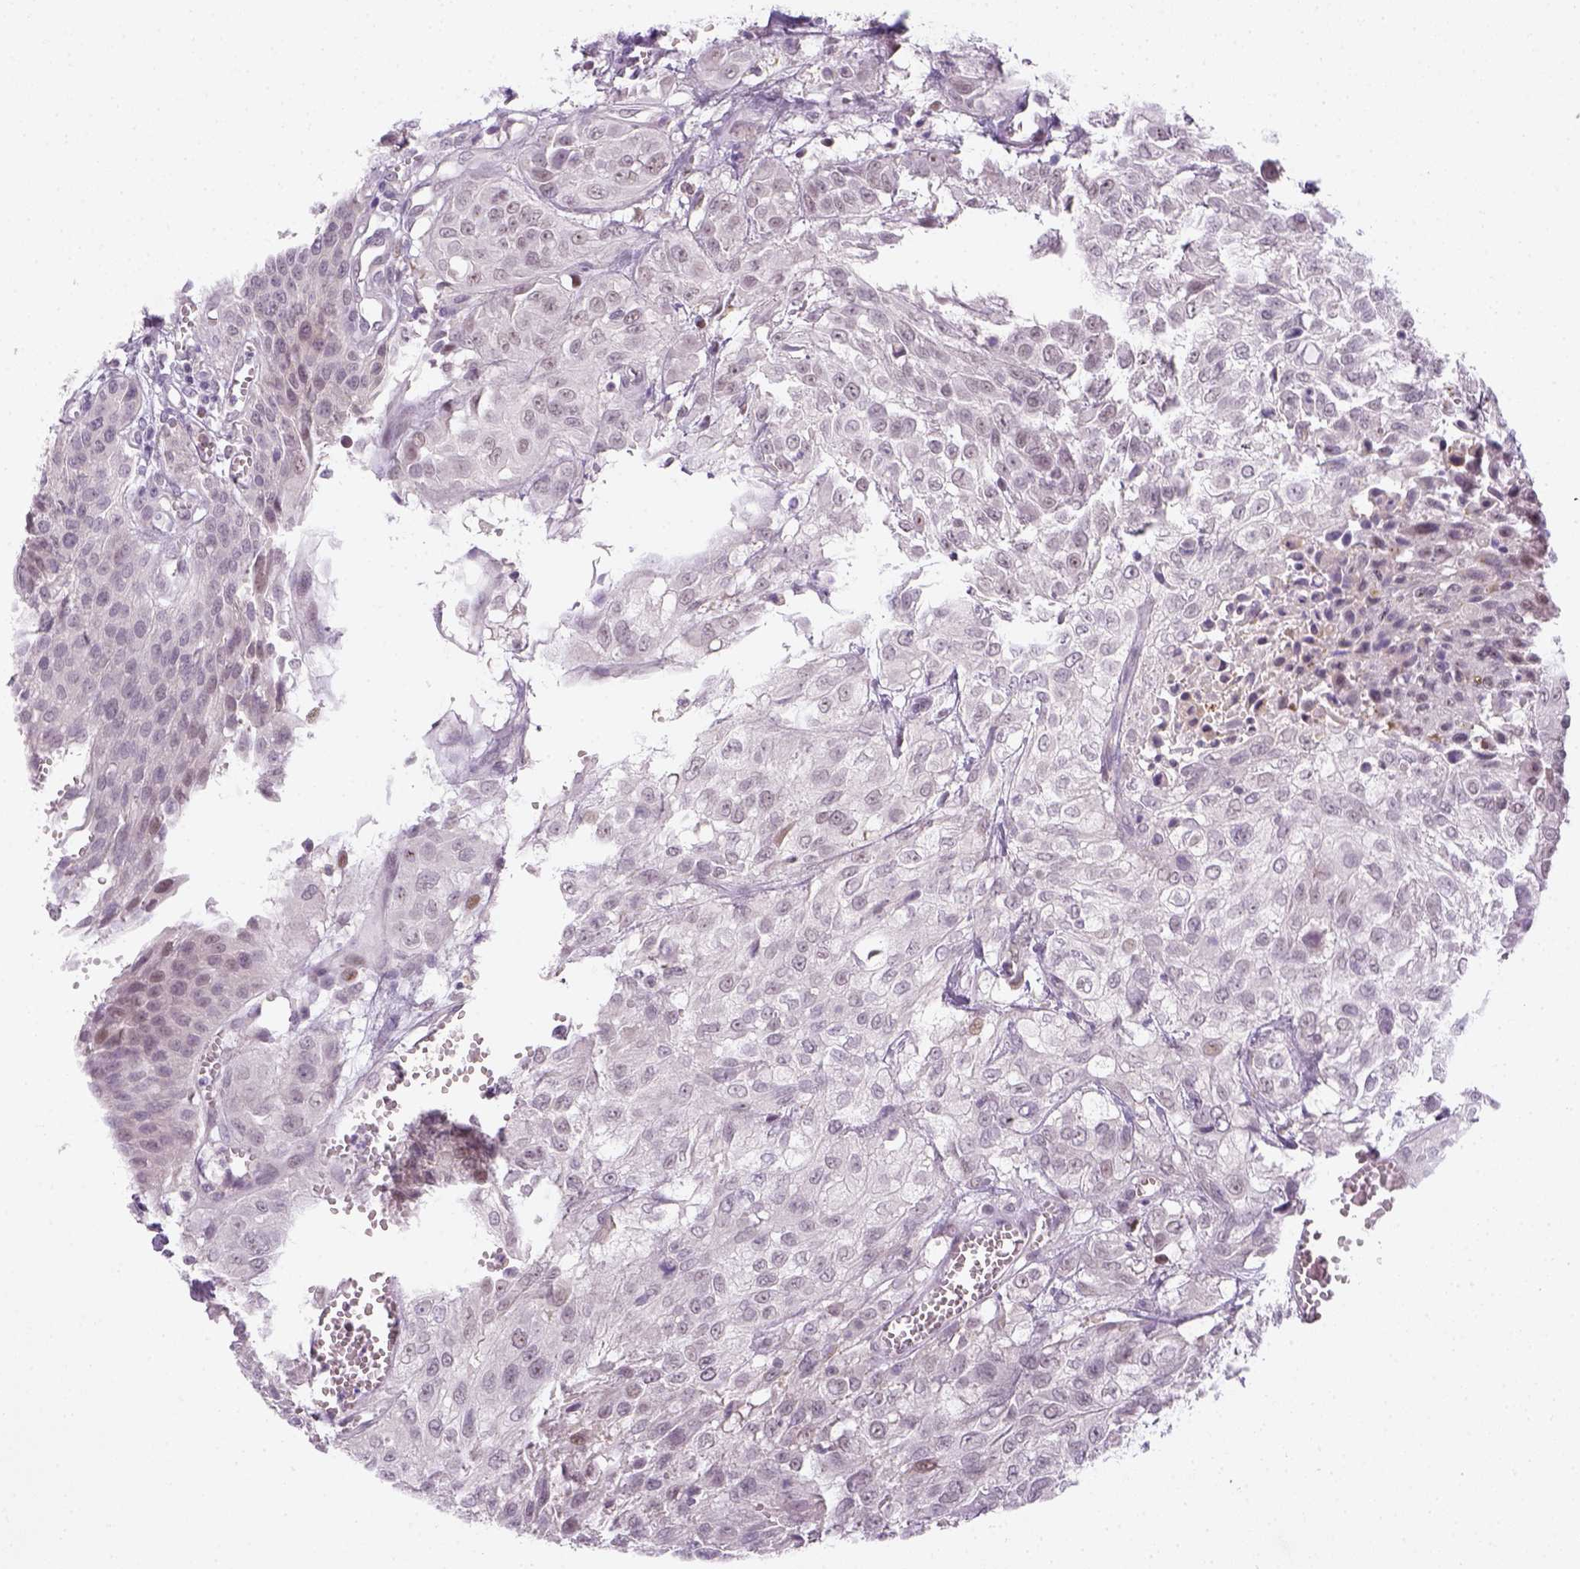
{"staining": {"intensity": "negative", "quantity": "none", "location": "none"}, "tissue": "urothelial cancer", "cell_type": "Tumor cells", "image_type": "cancer", "snomed": [{"axis": "morphology", "description": "Urothelial carcinoma, High grade"}, {"axis": "topography", "description": "Urinary bladder"}], "caption": "Immunohistochemistry histopathology image of neoplastic tissue: human high-grade urothelial carcinoma stained with DAB (3,3'-diaminobenzidine) shows no significant protein expression in tumor cells.", "gene": "MAGEB3", "patient": {"sex": "male", "age": 57}}